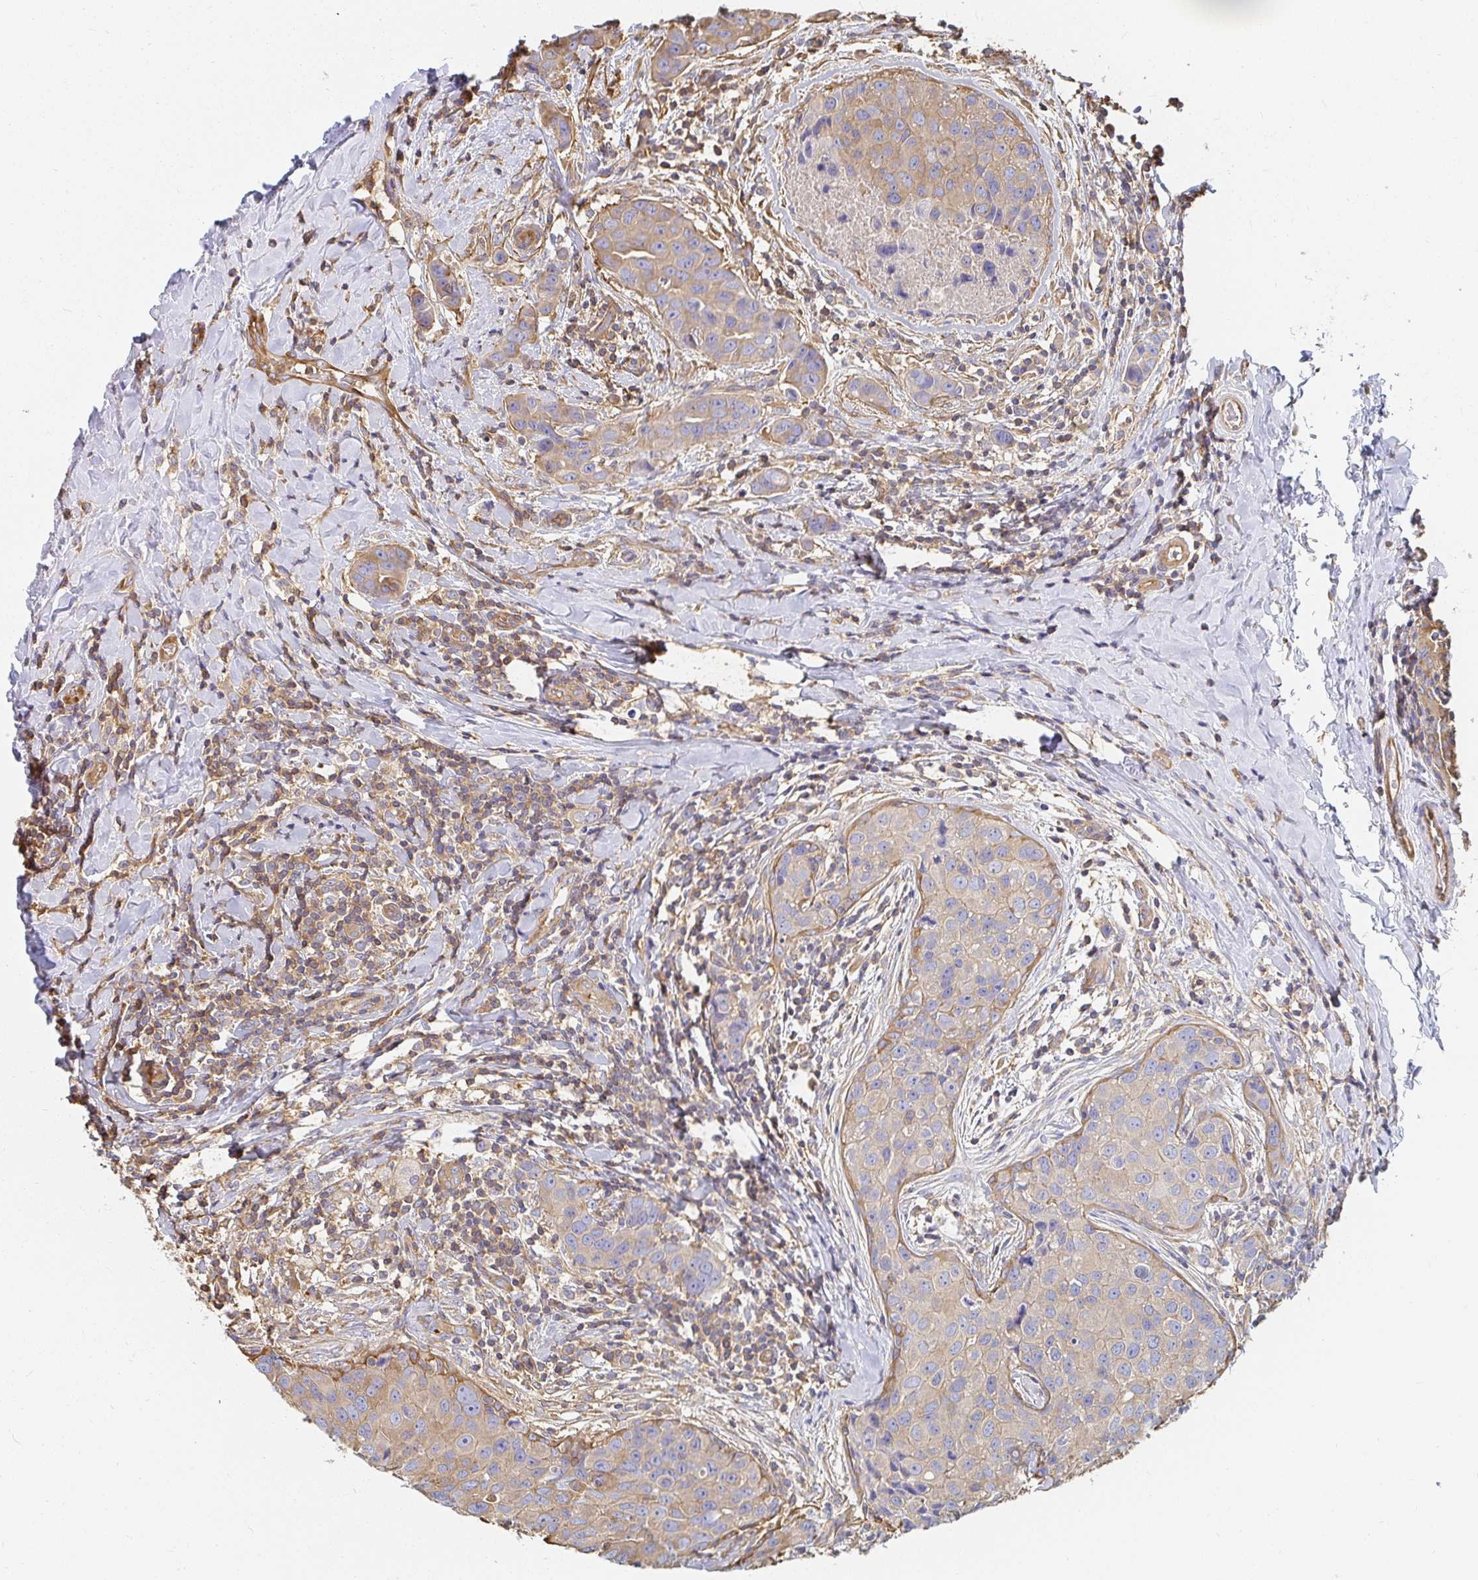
{"staining": {"intensity": "moderate", "quantity": ">75%", "location": "cytoplasmic/membranous"}, "tissue": "breast cancer", "cell_type": "Tumor cells", "image_type": "cancer", "snomed": [{"axis": "morphology", "description": "Duct carcinoma"}, {"axis": "topography", "description": "Breast"}], "caption": "The immunohistochemical stain shows moderate cytoplasmic/membranous staining in tumor cells of infiltrating ductal carcinoma (breast) tissue.", "gene": "TSPAN19", "patient": {"sex": "female", "age": 24}}